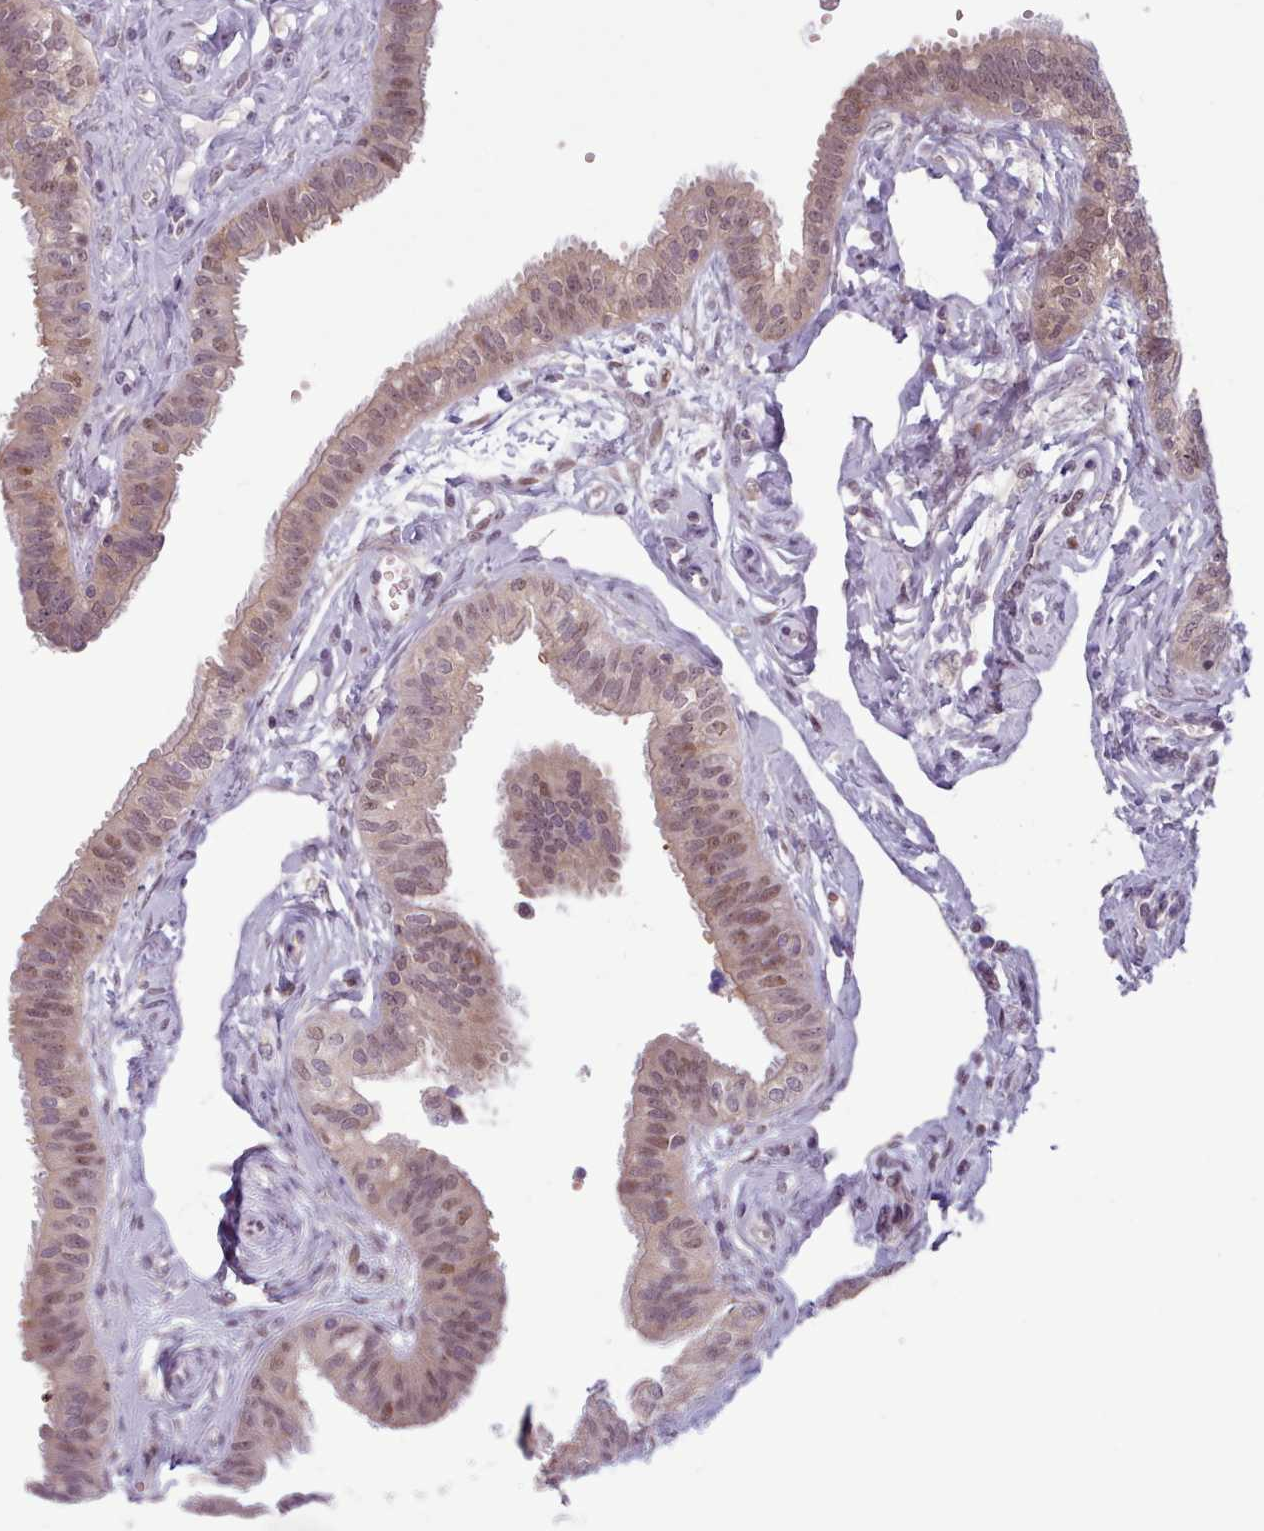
{"staining": {"intensity": "weak", "quantity": "25%-75%", "location": "nuclear"}, "tissue": "fallopian tube", "cell_type": "Glandular cells", "image_type": "normal", "snomed": [{"axis": "morphology", "description": "Normal tissue, NOS"}, {"axis": "morphology", "description": "Carcinoma, NOS"}, {"axis": "topography", "description": "Fallopian tube"}, {"axis": "topography", "description": "Ovary"}], "caption": "Approximately 25%-75% of glandular cells in benign fallopian tube reveal weak nuclear protein expression as visualized by brown immunohistochemical staining.", "gene": "KBTBD6", "patient": {"sex": "female", "age": 59}}